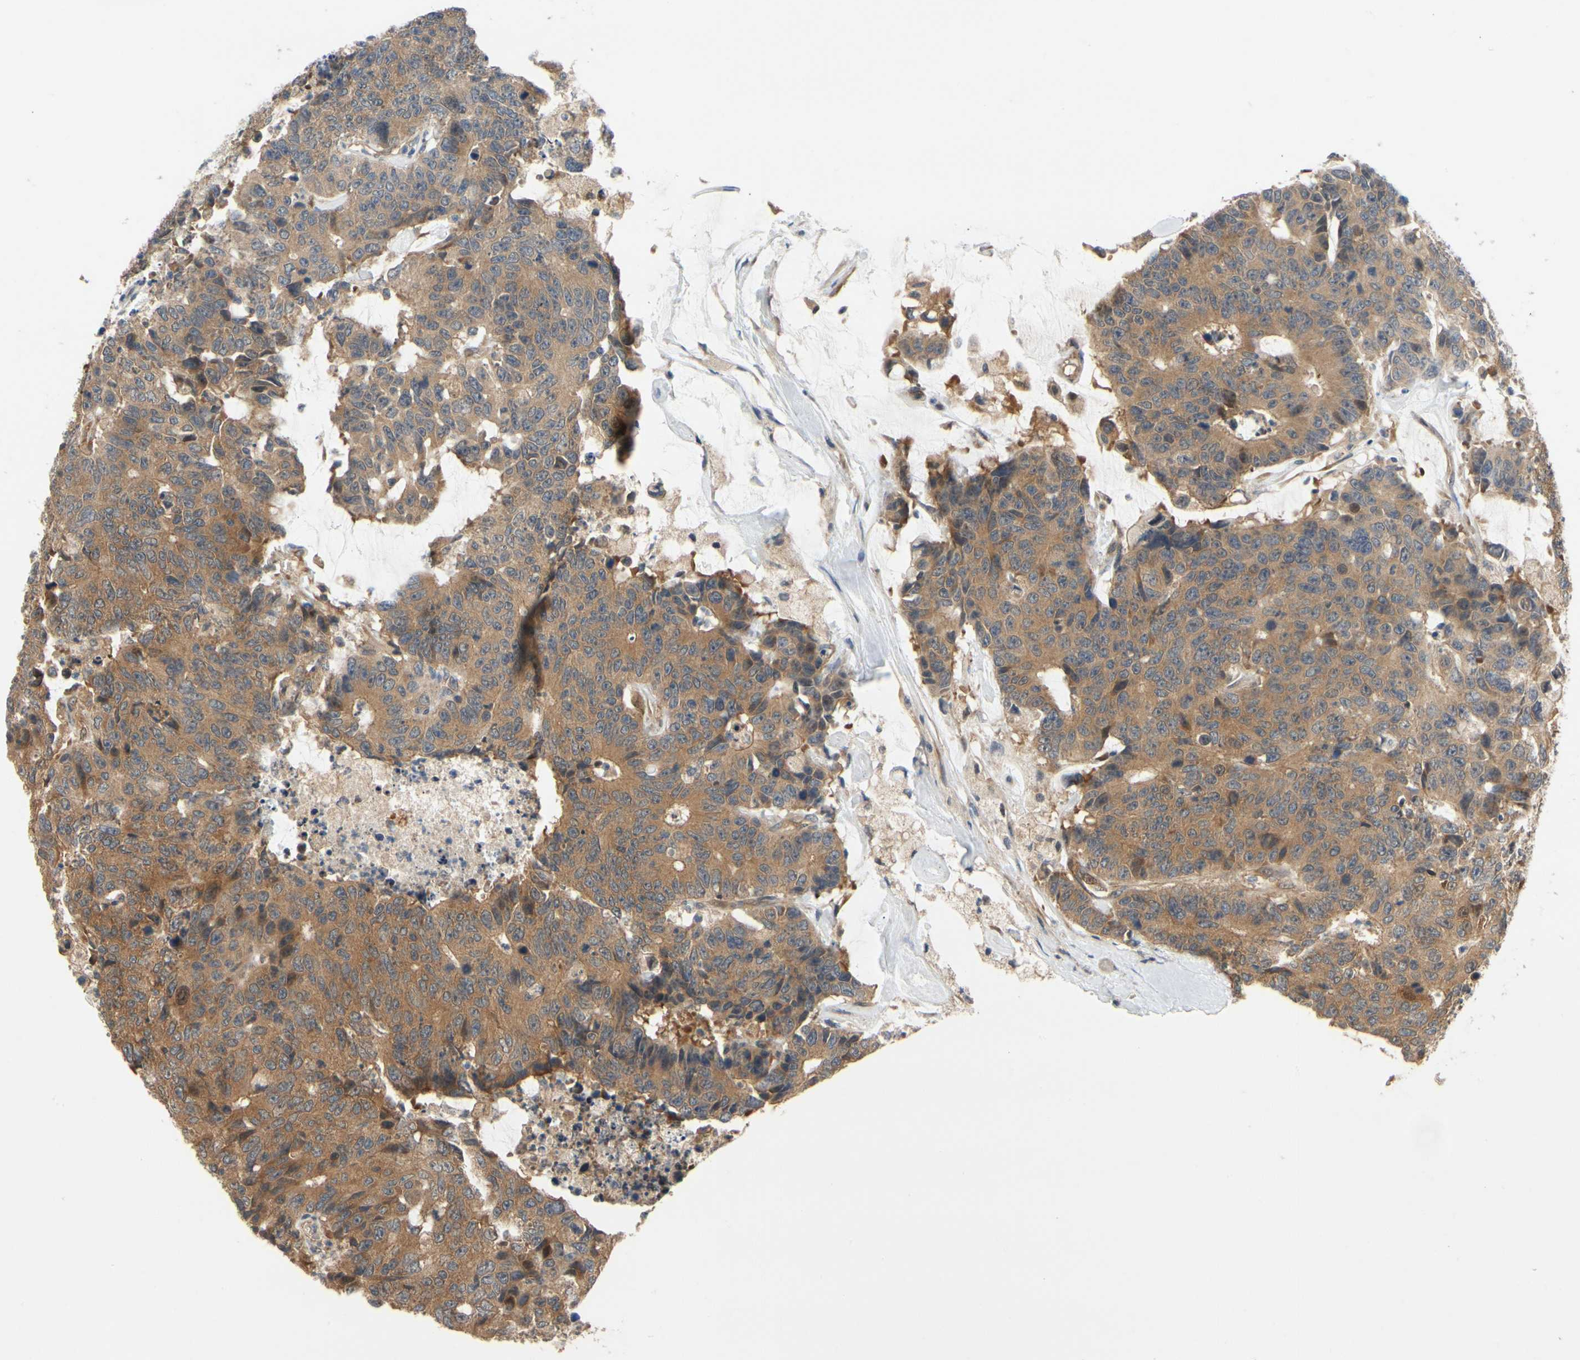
{"staining": {"intensity": "moderate", "quantity": ">75%", "location": "cytoplasmic/membranous"}, "tissue": "colorectal cancer", "cell_type": "Tumor cells", "image_type": "cancer", "snomed": [{"axis": "morphology", "description": "Adenocarcinoma, NOS"}, {"axis": "topography", "description": "Colon"}], "caption": "A histopathology image showing moderate cytoplasmic/membranous staining in approximately >75% of tumor cells in colorectal cancer, as visualized by brown immunohistochemical staining.", "gene": "TDRP", "patient": {"sex": "female", "age": 86}}